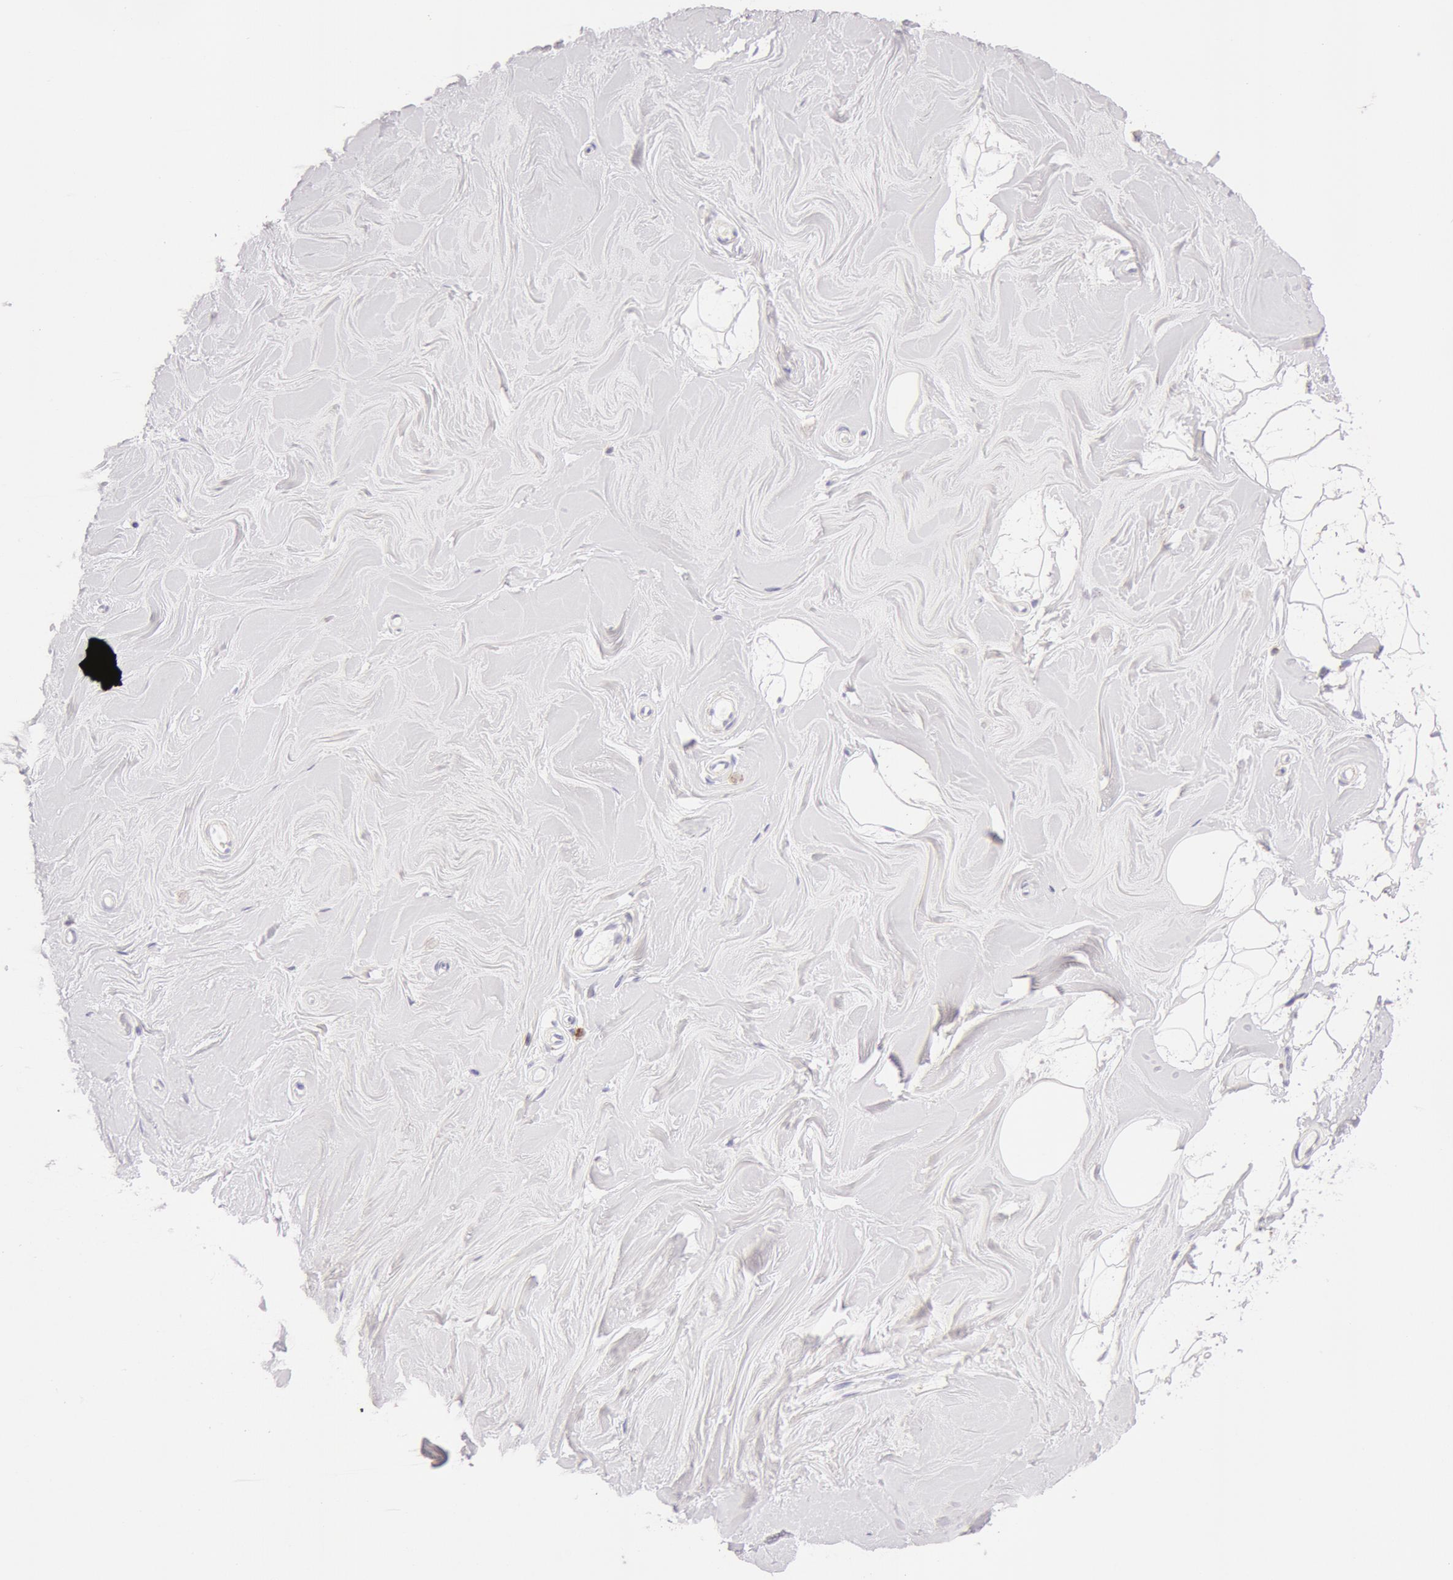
{"staining": {"intensity": "negative", "quantity": "none", "location": "none"}, "tissue": "adipose tissue", "cell_type": "Adipocytes", "image_type": "normal", "snomed": [{"axis": "morphology", "description": "Normal tissue, NOS"}, {"axis": "topography", "description": "Breast"}], "caption": "The micrograph displays no significant expression in adipocytes of adipose tissue.", "gene": "ATP5F1B", "patient": {"sex": "female", "age": 44}}